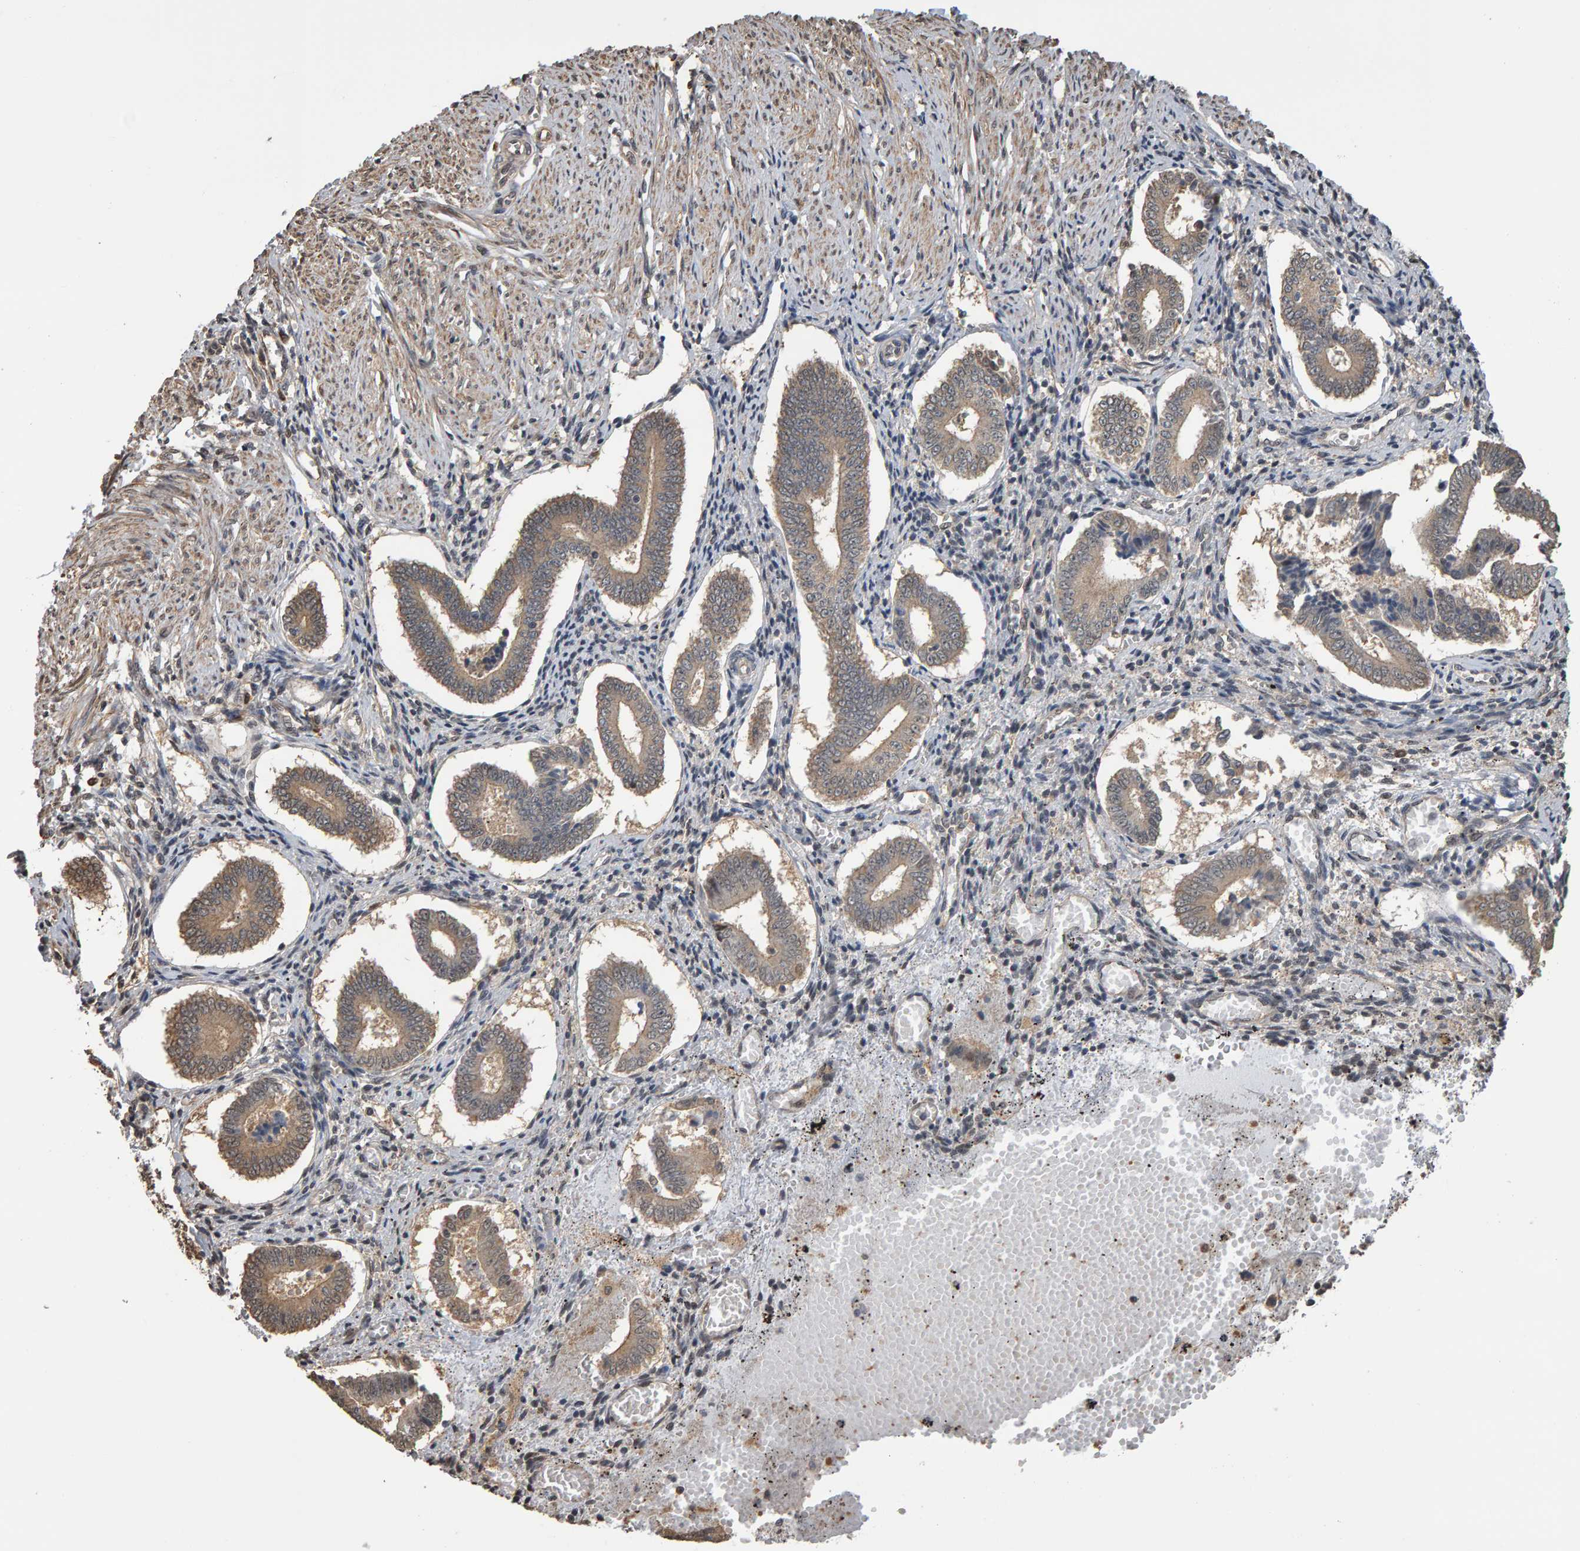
{"staining": {"intensity": "negative", "quantity": "none", "location": "none"}, "tissue": "endometrium", "cell_type": "Cells in endometrial stroma", "image_type": "normal", "snomed": [{"axis": "morphology", "description": "Normal tissue, NOS"}, {"axis": "topography", "description": "Endometrium"}], "caption": "The micrograph displays no staining of cells in endometrial stroma in unremarkable endometrium. (Brightfield microscopy of DAB IHC at high magnification).", "gene": "COASY", "patient": {"sex": "female", "age": 42}}